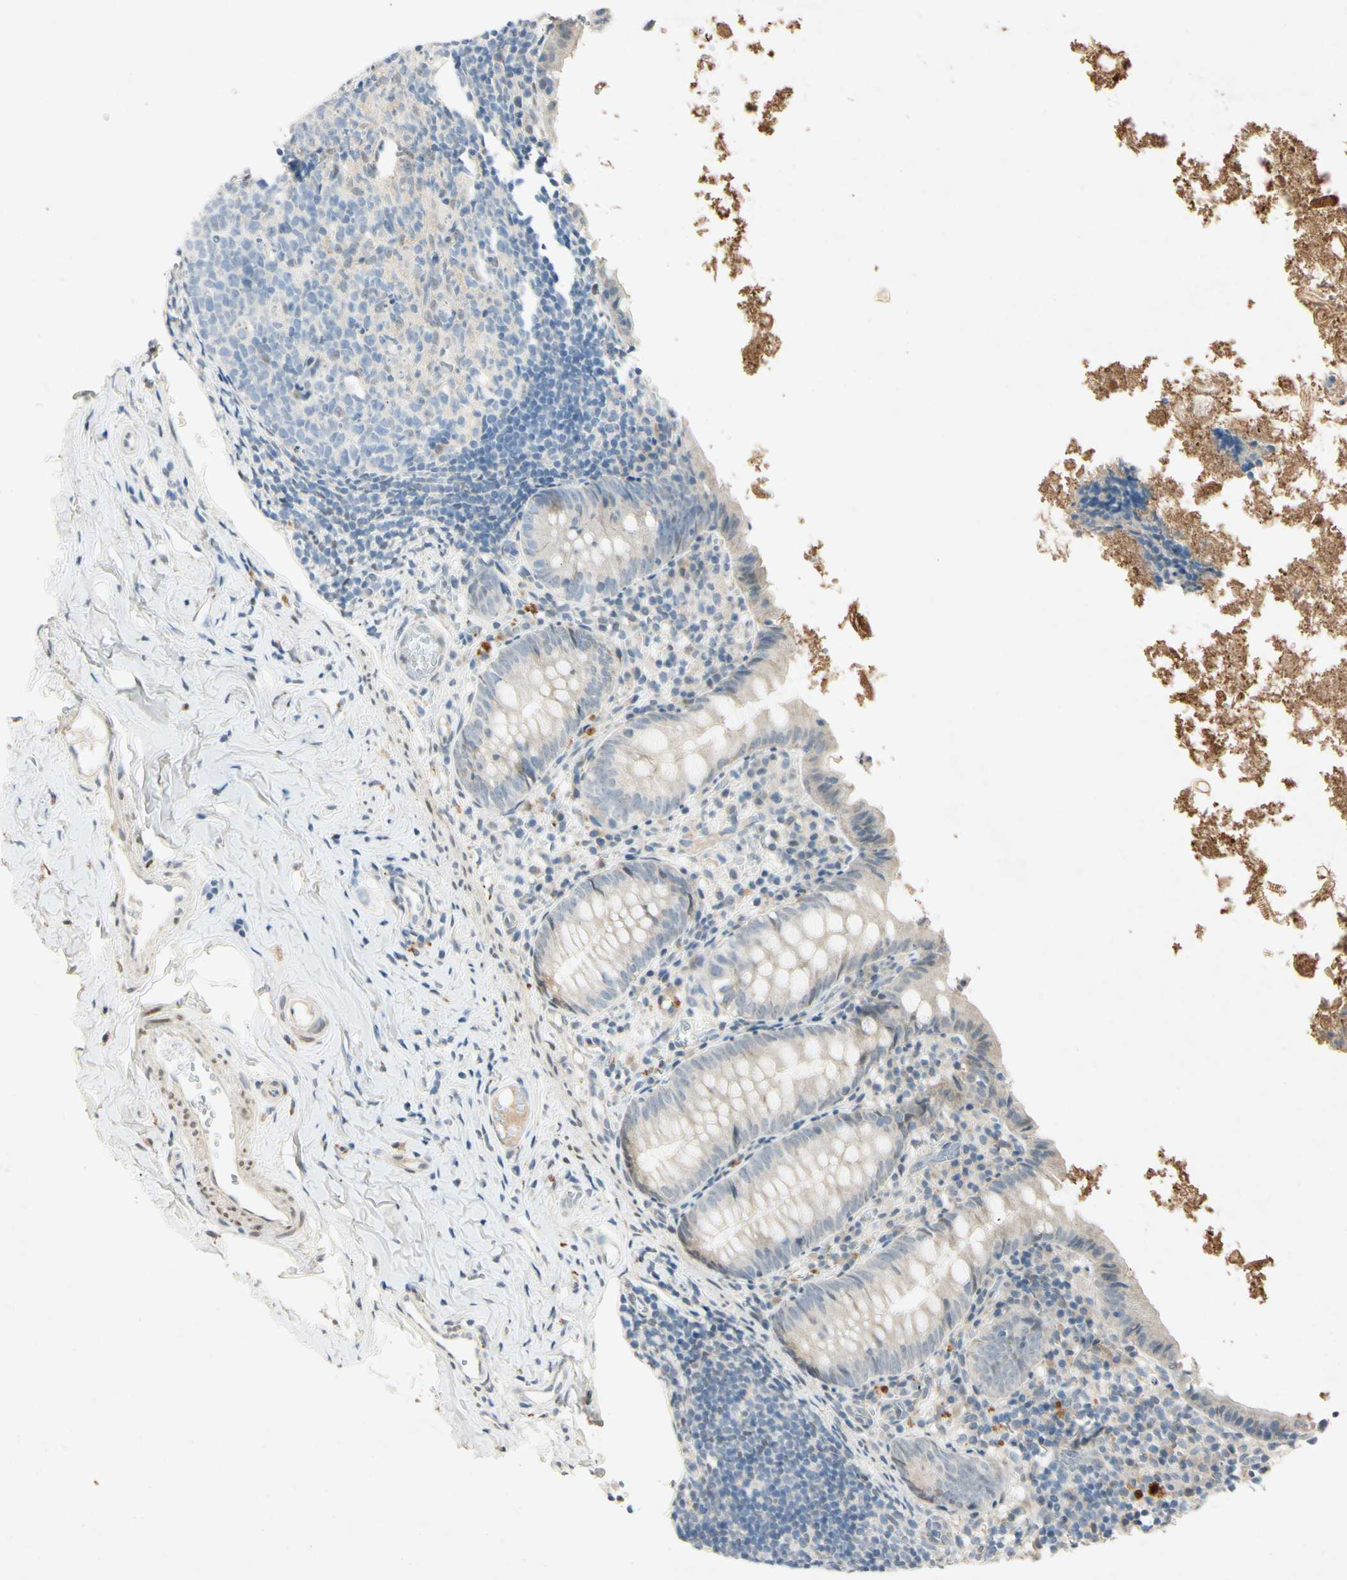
{"staining": {"intensity": "weak", "quantity": "25%-75%", "location": "cytoplasmic/membranous"}, "tissue": "appendix", "cell_type": "Glandular cells", "image_type": "normal", "snomed": [{"axis": "morphology", "description": "Normal tissue, NOS"}, {"axis": "topography", "description": "Appendix"}], "caption": "High-magnification brightfield microscopy of benign appendix stained with DAB (brown) and counterstained with hematoxylin (blue). glandular cells exhibit weak cytoplasmic/membranous expression is seen in about25%-75% of cells. The staining was performed using DAB (3,3'-diaminobenzidine), with brown indicating positive protein expression. Nuclei are stained blue with hematoxylin.", "gene": "HSPA1B", "patient": {"sex": "female", "age": 10}}